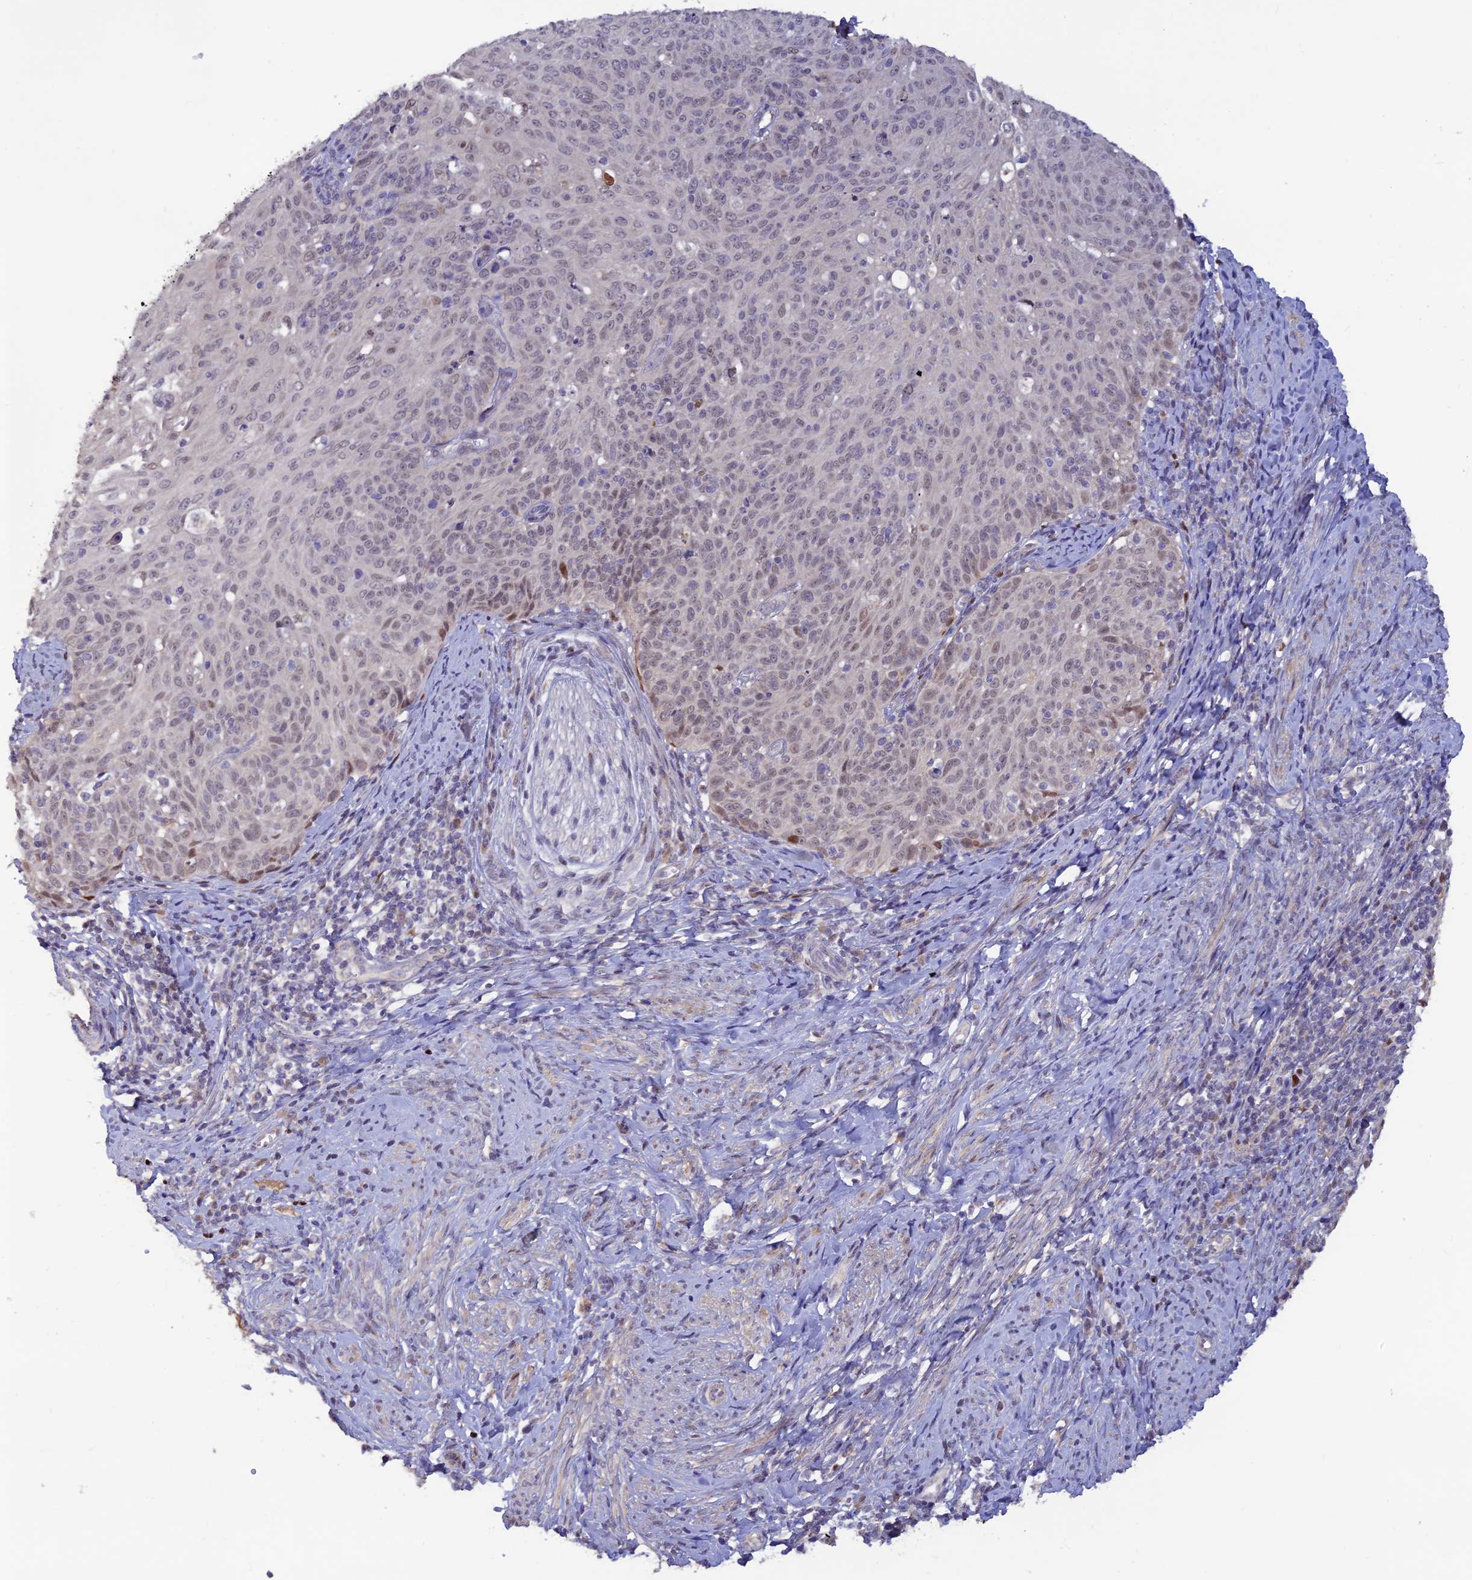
{"staining": {"intensity": "weak", "quantity": "25%-75%", "location": "cytoplasmic/membranous,nuclear"}, "tissue": "cervical cancer", "cell_type": "Tumor cells", "image_type": "cancer", "snomed": [{"axis": "morphology", "description": "Squamous cell carcinoma, NOS"}, {"axis": "topography", "description": "Cervix"}], "caption": "Human cervical squamous cell carcinoma stained for a protein (brown) exhibits weak cytoplasmic/membranous and nuclear positive staining in about 25%-75% of tumor cells.", "gene": "FASTKD5", "patient": {"sex": "female", "age": 70}}